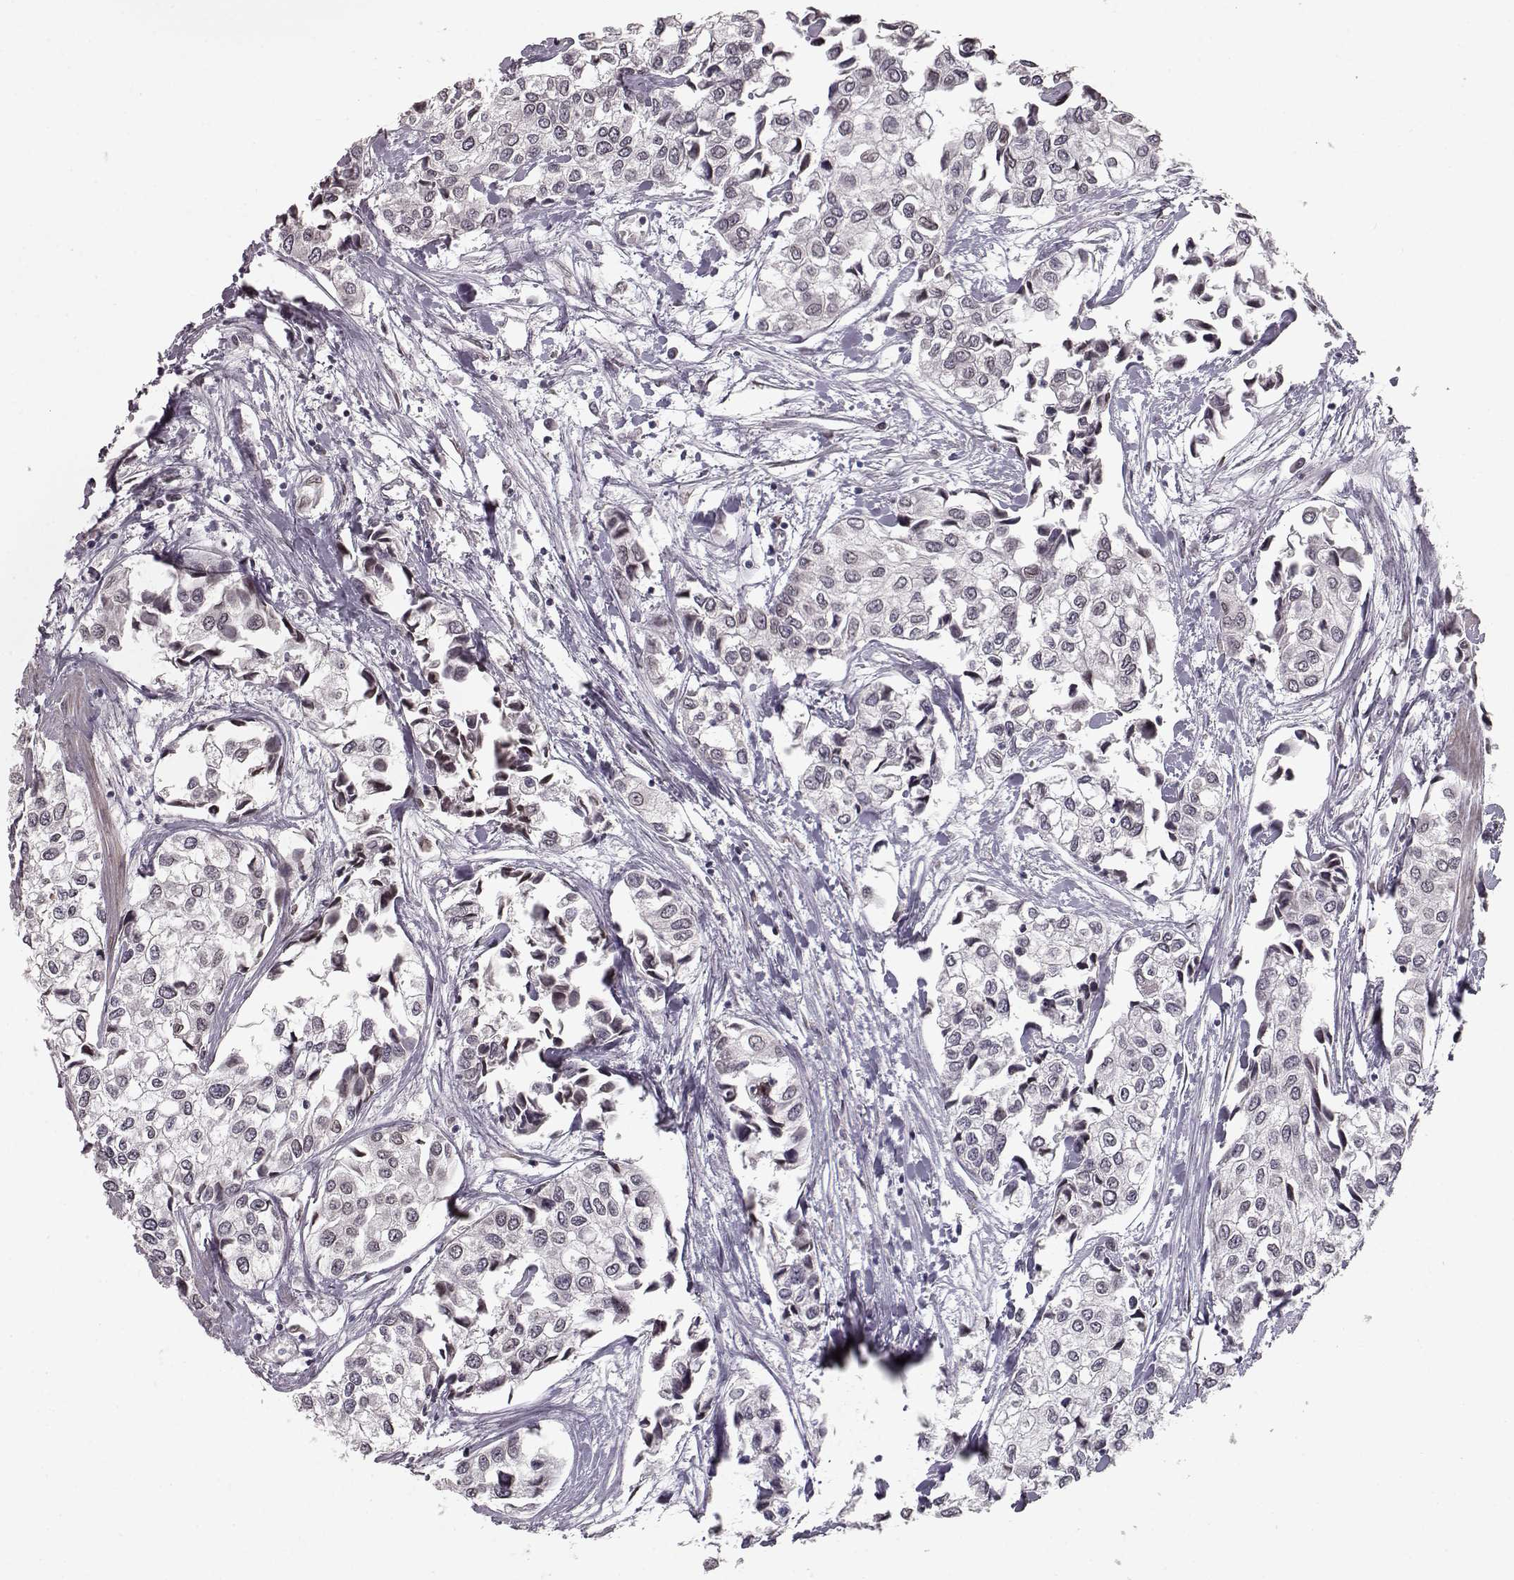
{"staining": {"intensity": "negative", "quantity": "none", "location": "none"}, "tissue": "urothelial cancer", "cell_type": "Tumor cells", "image_type": "cancer", "snomed": [{"axis": "morphology", "description": "Urothelial carcinoma, High grade"}, {"axis": "topography", "description": "Urinary bladder"}], "caption": "High power microscopy micrograph of an immunohistochemistry micrograph of urothelial cancer, revealing no significant expression in tumor cells.", "gene": "NUP37", "patient": {"sex": "male", "age": 73}}